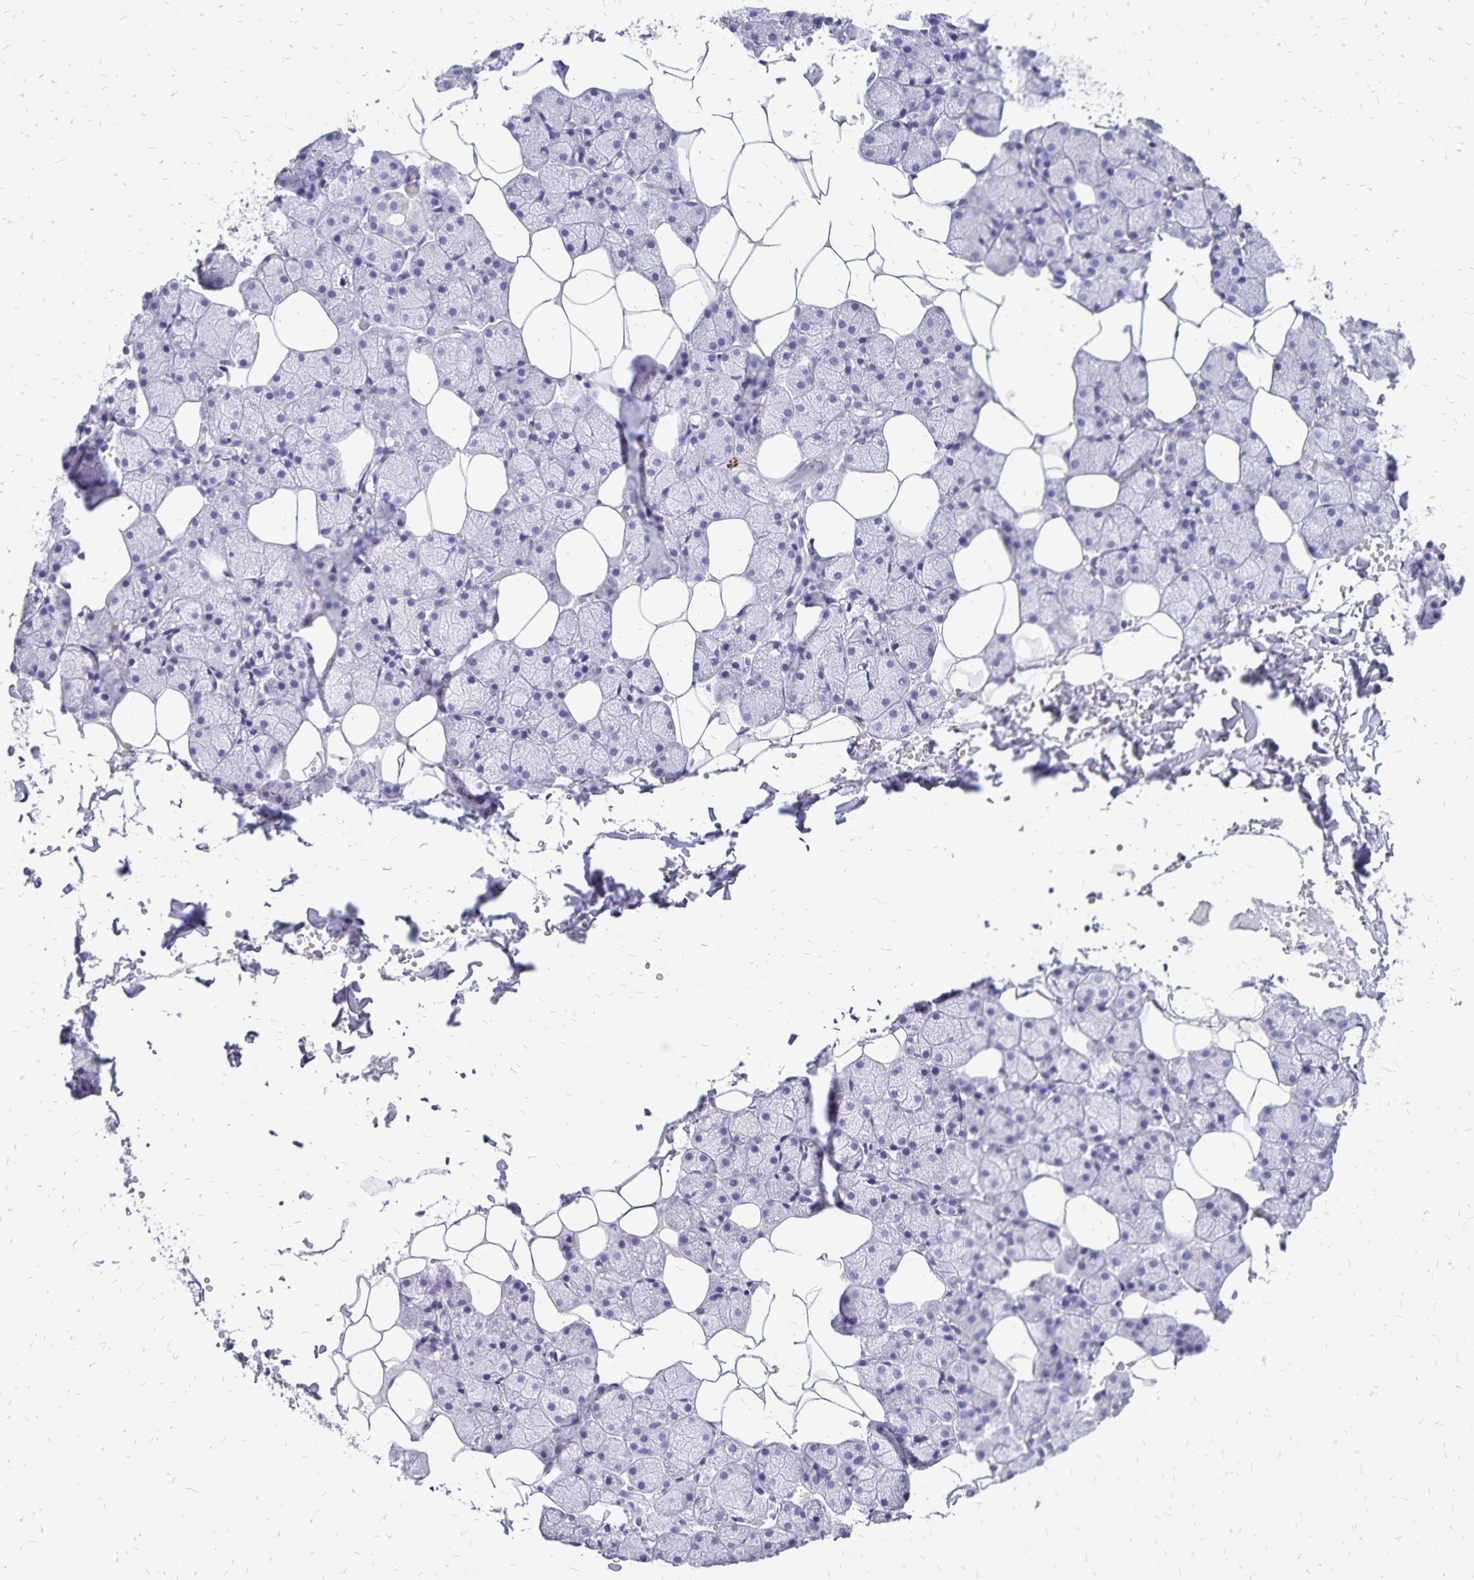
{"staining": {"intensity": "negative", "quantity": "none", "location": "none"}, "tissue": "salivary gland", "cell_type": "Glandular cells", "image_type": "normal", "snomed": [{"axis": "morphology", "description": "Normal tissue, NOS"}, {"axis": "topography", "description": "Salivary gland"}], "caption": "This is an IHC photomicrograph of unremarkable salivary gland. There is no staining in glandular cells.", "gene": "HMGB3", "patient": {"sex": "male", "age": 38}}